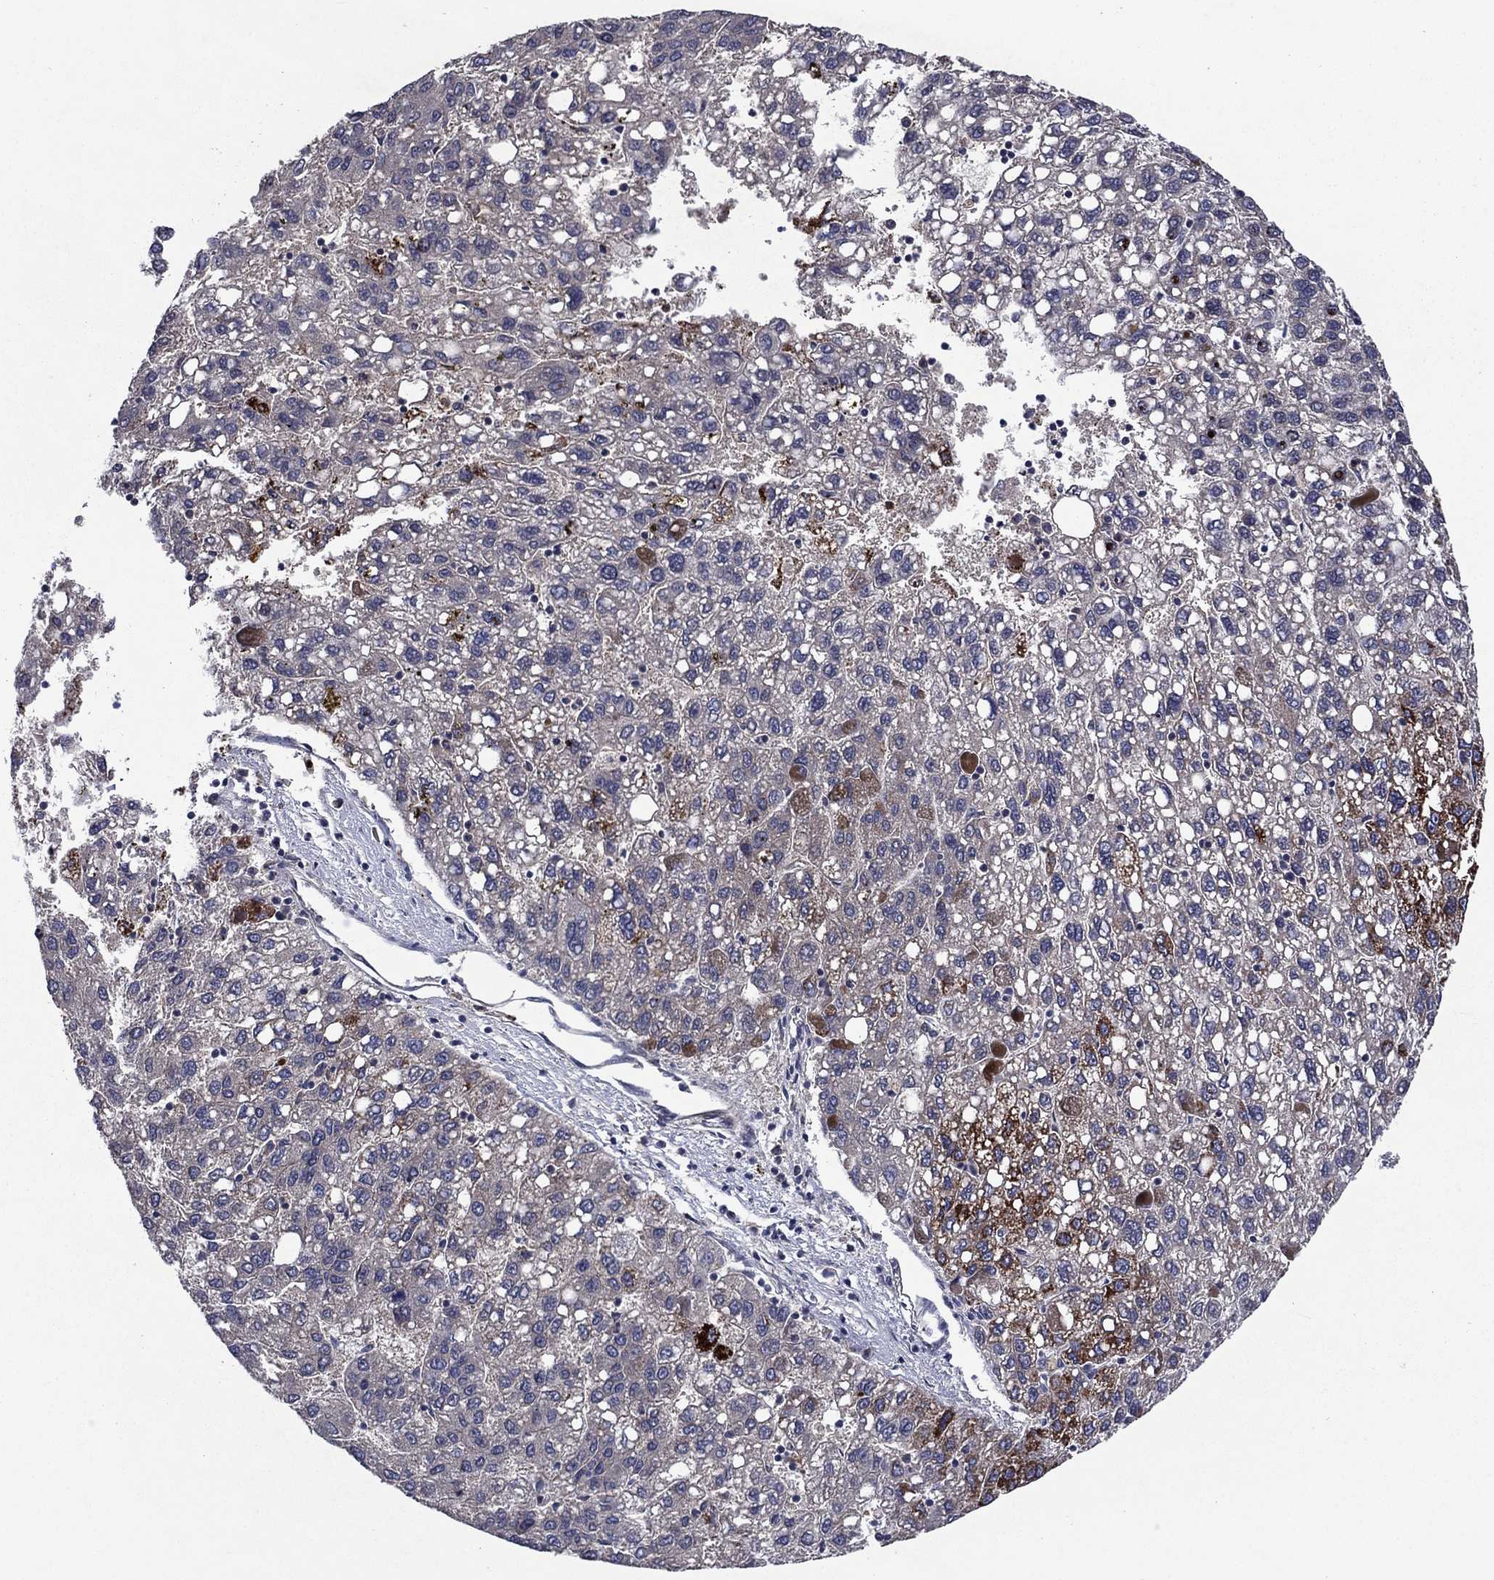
{"staining": {"intensity": "strong", "quantity": "<25%", "location": "cytoplasmic/membranous"}, "tissue": "liver cancer", "cell_type": "Tumor cells", "image_type": "cancer", "snomed": [{"axis": "morphology", "description": "Carcinoma, Hepatocellular, NOS"}, {"axis": "topography", "description": "Liver"}], "caption": "Immunohistochemical staining of liver hepatocellular carcinoma reveals medium levels of strong cytoplasmic/membranous staining in about <25% of tumor cells.", "gene": "MSRB1", "patient": {"sex": "female", "age": 82}}